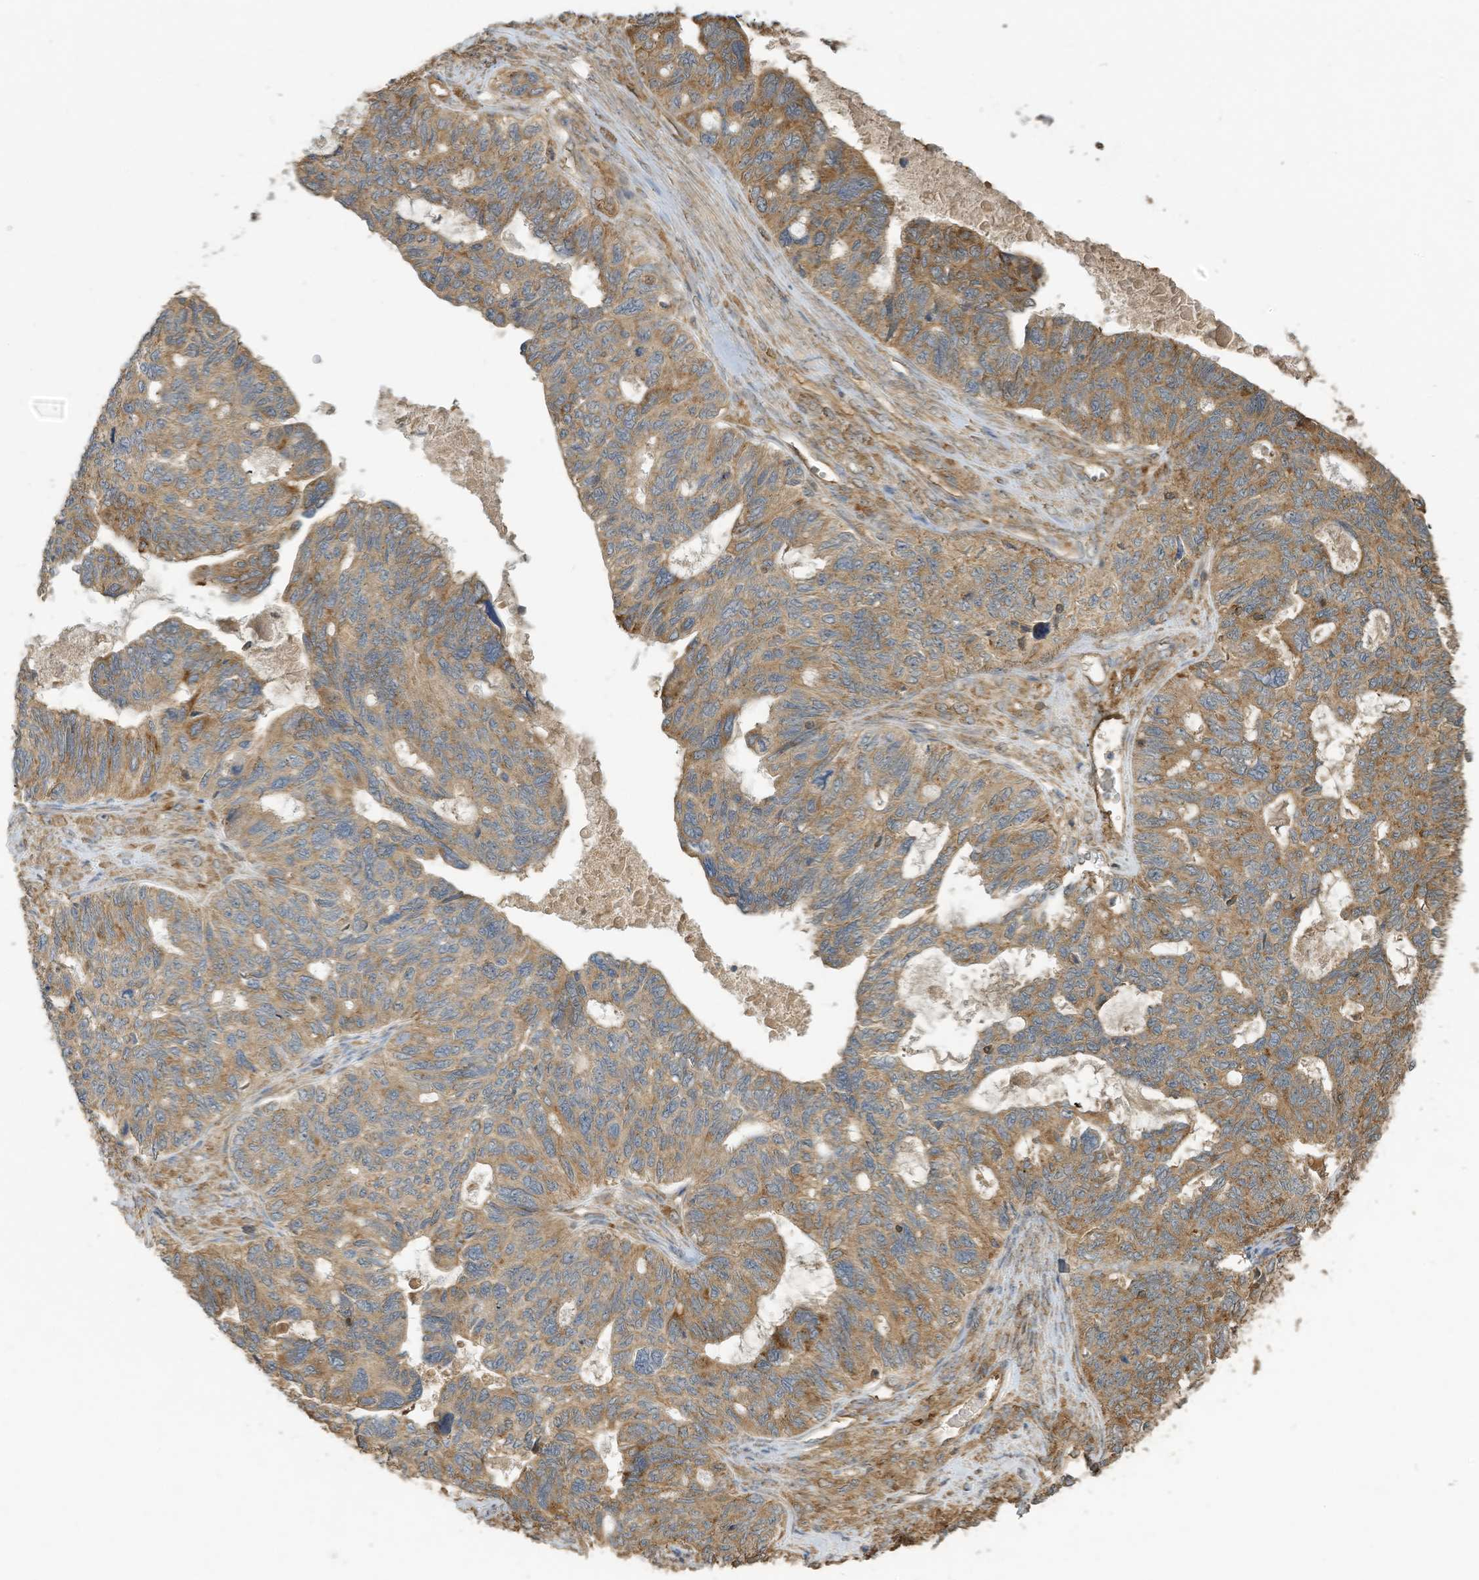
{"staining": {"intensity": "moderate", "quantity": ">75%", "location": "cytoplasmic/membranous"}, "tissue": "ovarian cancer", "cell_type": "Tumor cells", "image_type": "cancer", "snomed": [{"axis": "morphology", "description": "Cystadenocarcinoma, serous, NOS"}, {"axis": "topography", "description": "Ovary"}], "caption": "High-power microscopy captured an IHC histopathology image of ovarian serous cystadenocarcinoma, revealing moderate cytoplasmic/membranous positivity in approximately >75% of tumor cells.", "gene": "COX10", "patient": {"sex": "female", "age": 79}}